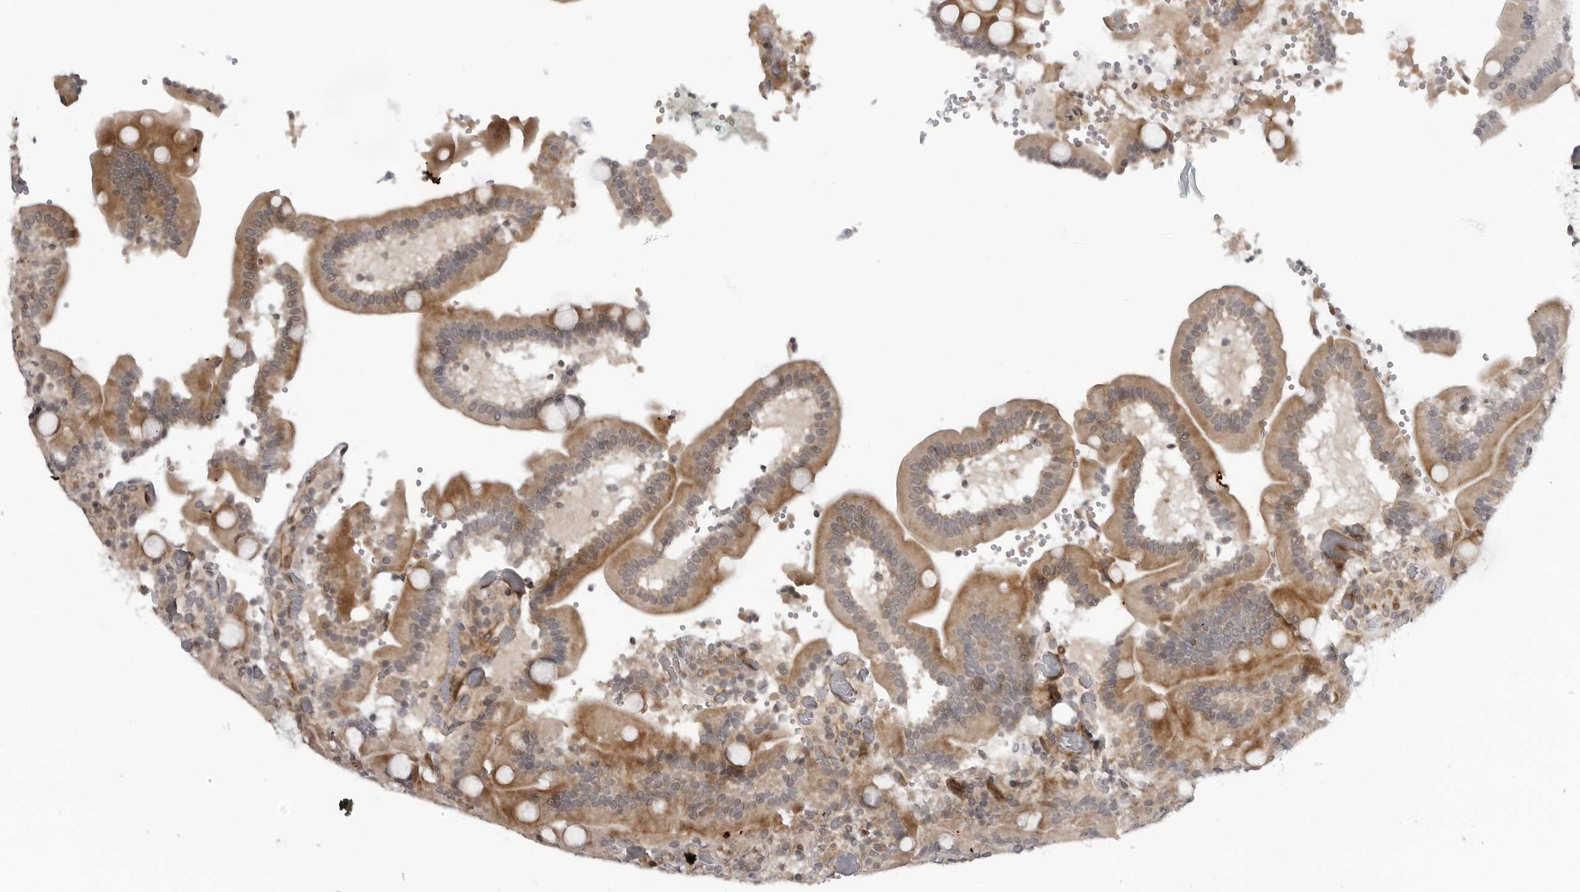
{"staining": {"intensity": "moderate", "quantity": ">75%", "location": "cytoplasmic/membranous"}, "tissue": "duodenum", "cell_type": "Glandular cells", "image_type": "normal", "snomed": [{"axis": "morphology", "description": "Normal tissue, NOS"}, {"axis": "topography", "description": "Duodenum"}], "caption": "A photomicrograph showing moderate cytoplasmic/membranous staining in about >75% of glandular cells in normal duodenum, as visualized by brown immunohistochemical staining.", "gene": "ADAMTS5", "patient": {"sex": "female", "age": 62}}